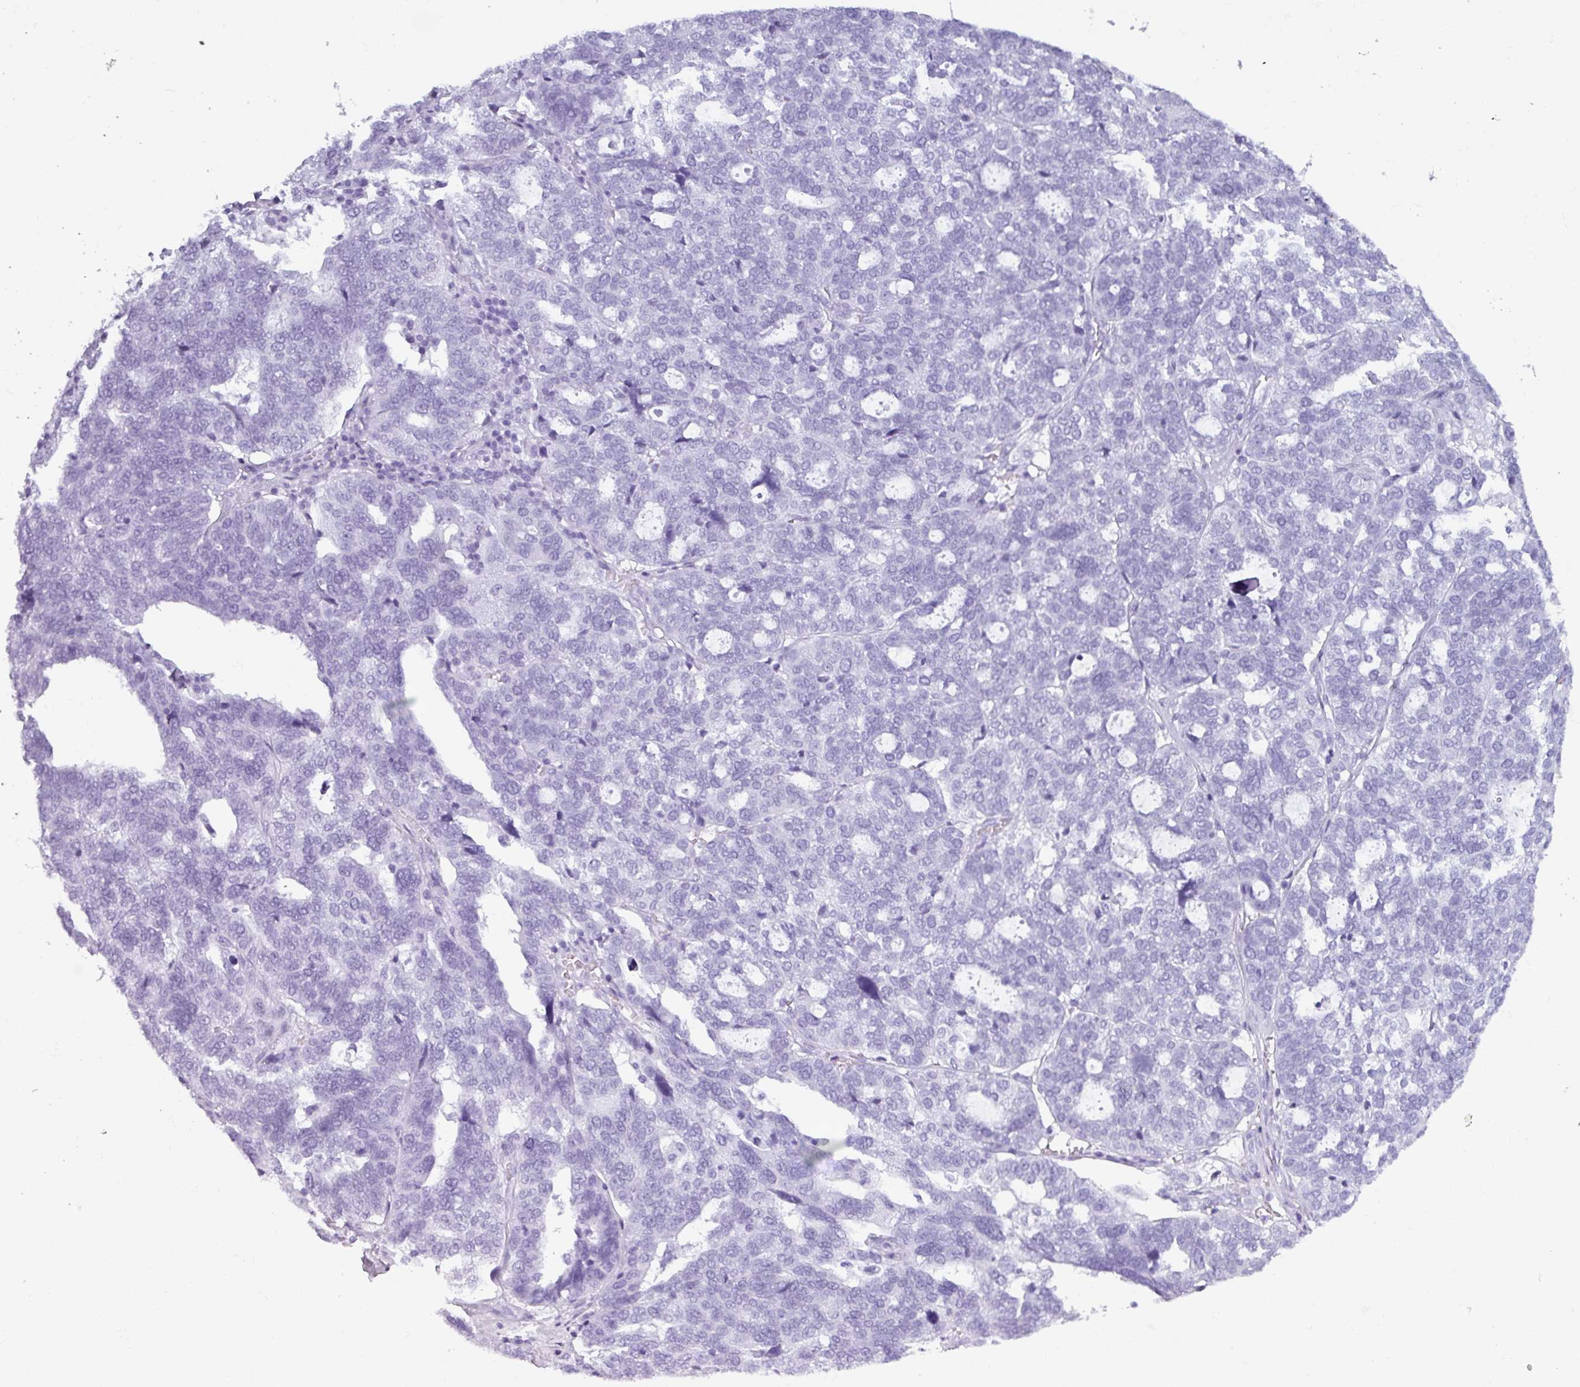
{"staining": {"intensity": "negative", "quantity": "none", "location": "none"}, "tissue": "ovarian cancer", "cell_type": "Tumor cells", "image_type": "cancer", "snomed": [{"axis": "morphology", "description": "Cystadenocarcinoma, serous, NOS"}, {"axis": "topography", "description": "Ovary"}], "caption": "High magnification brightfield microscopy of ovarian serous cystadenocarcinoma stained with DAB (3,3'-diaminobenzidine) (brown) and counterstained with hematoxylin (blue): tumor cells show no significant positivity.", "gene": "CRYBB2", "patient": {"sex": "female", "age": 59}}